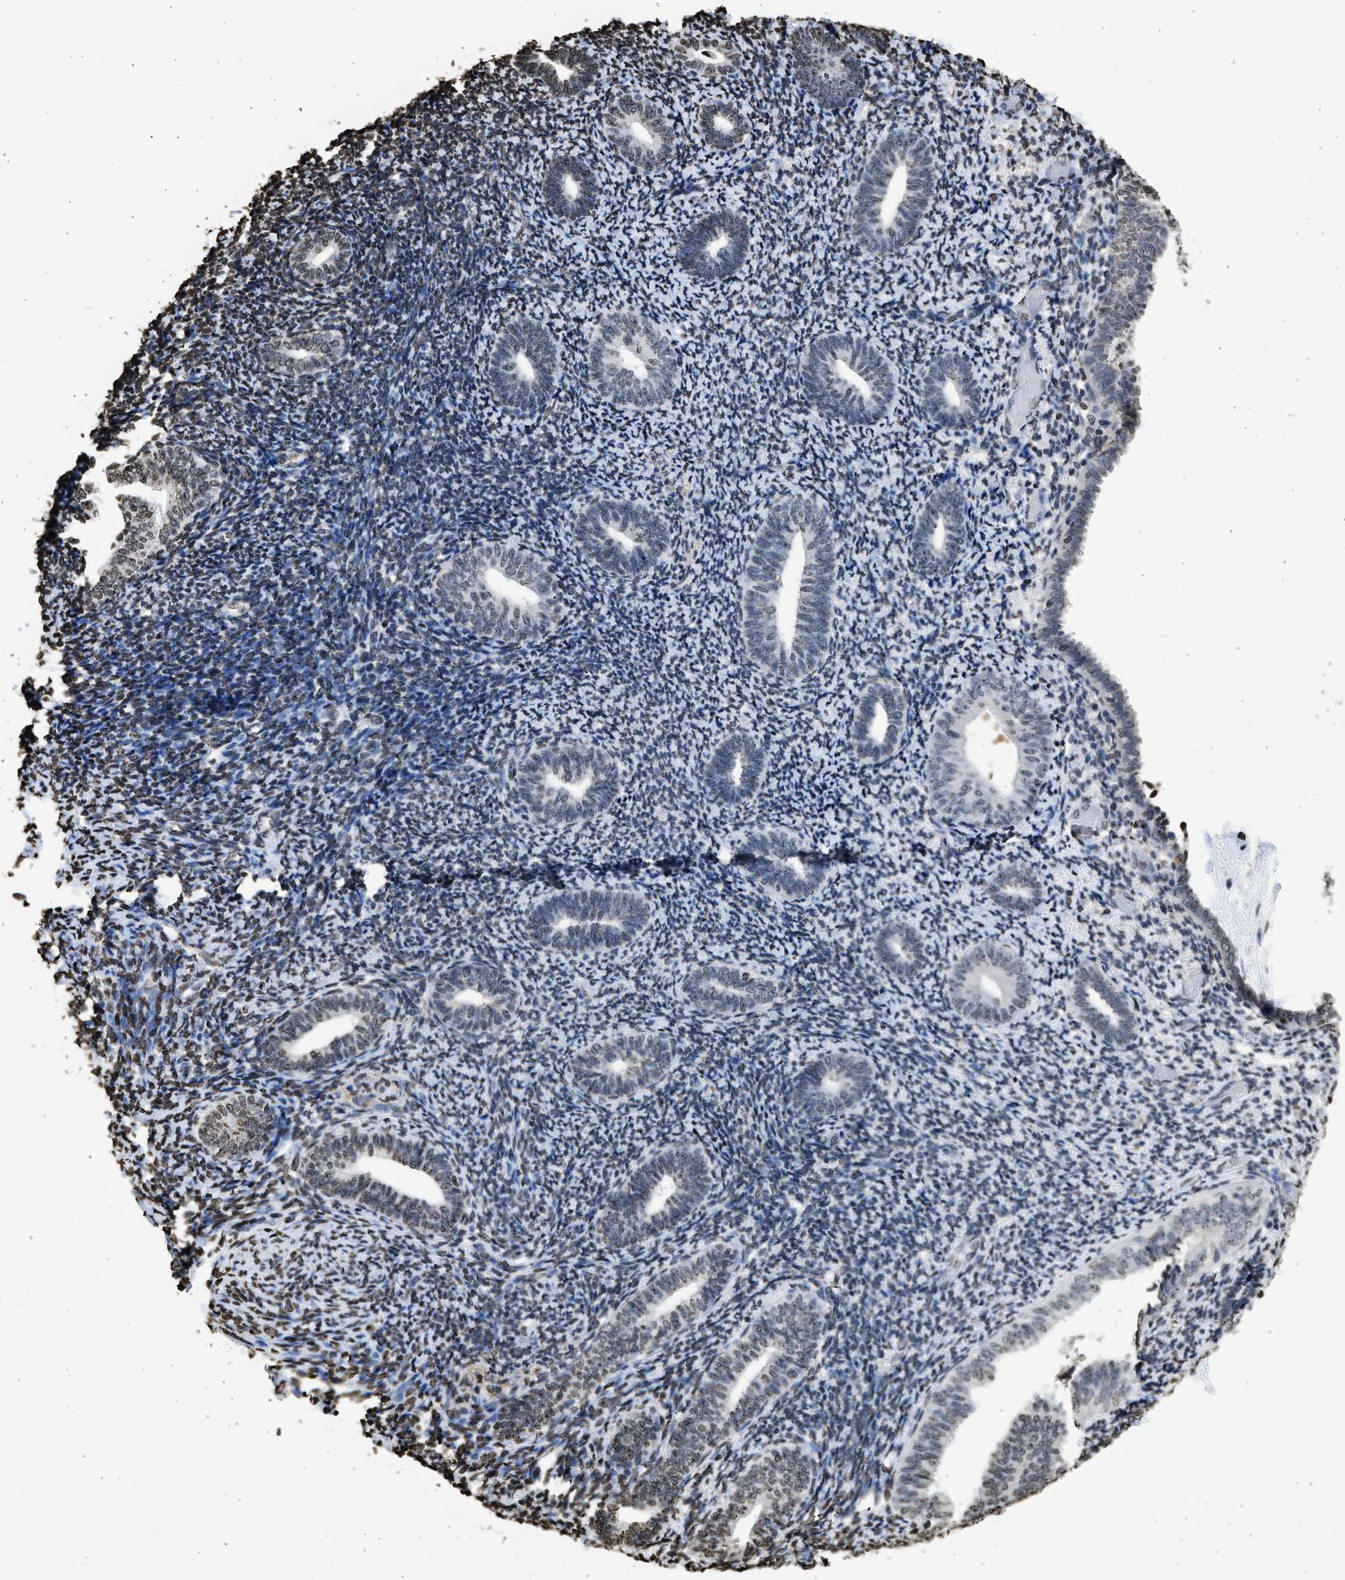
{"staining": {"intensity": "negative", "quantity": "none", "location": "none"}, "tissue": "endometrium", "cell_type": "Cells in endometrial stroma", "image_type": "normal", "snomed": [{"axis": "morphology", "description": "Normal tissue, NOS"}, {"axis": "topography", "description": "Endometrium"}], "caption": "Immunohistochemistry image of normal endometrium: human endometrium stained with DAB displays no significant protein positivity in cells in endometrial stroma. (DAB (3,3'-diaminobenzidine) immunohistochemistry visualized using brightfield microscopy, high magnification).", "gene": "RRAGC", "patient": {"sex": "female", "age": 66}}